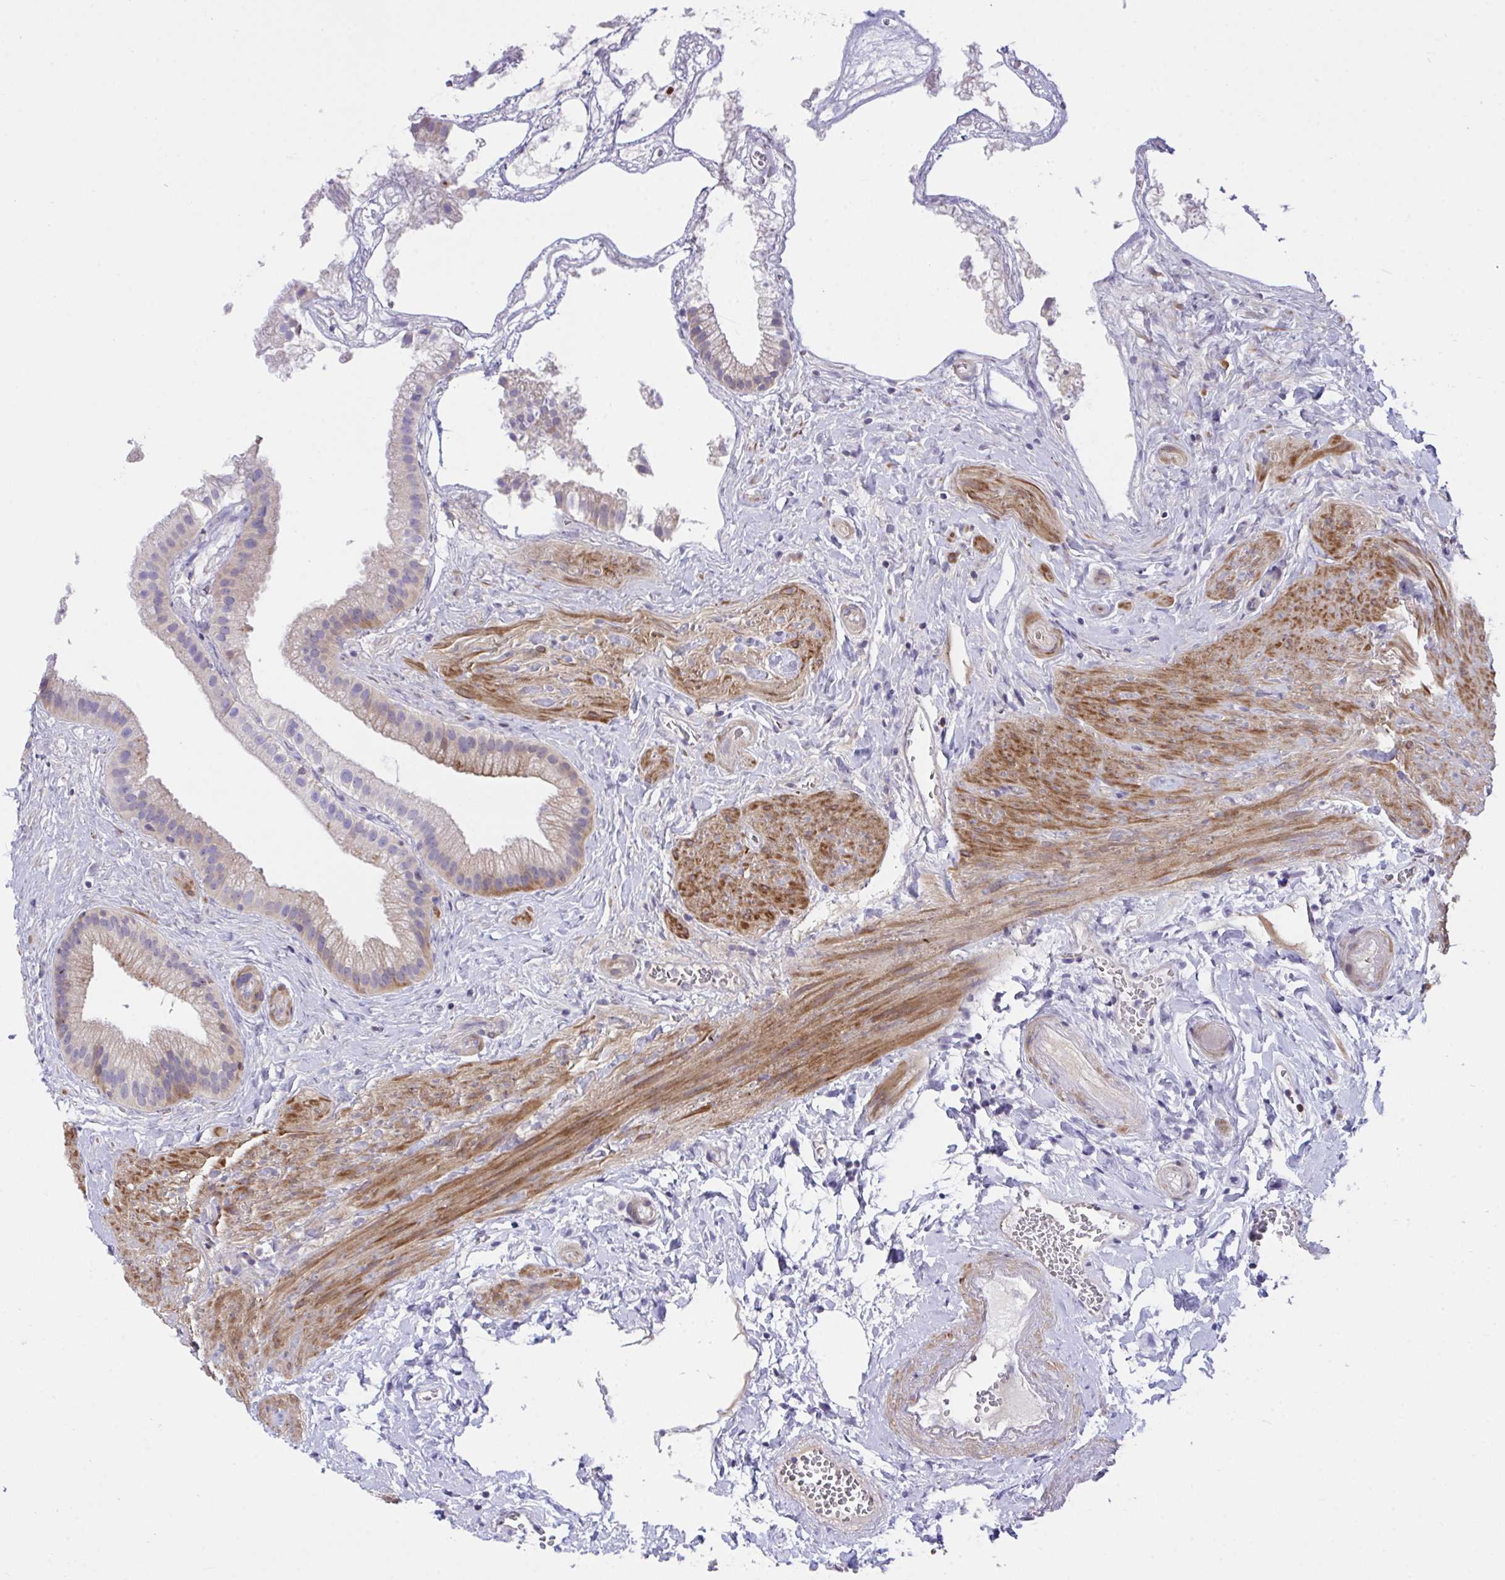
{"staining": {"intensity": "moderate", "quantity": "<25%", "location": "cytoplasmic/membranous"}, "tissue": "gallbladder", "cell_type": "Glandular cells", "image_type": "normal", "snomed": [{"axis": "morphology", "description": "Normal tissue, NOS"}, {"axis": "topography", "description": "Gallbladder"}], "caption": "Brown immunohistochemical staining in benign gallbladder exhibits moderate cytoplasmic/membranous expression in about <25% of glandular cells.", "gene": "PPIH", "patient": {"sex": "female", "age": 63}}